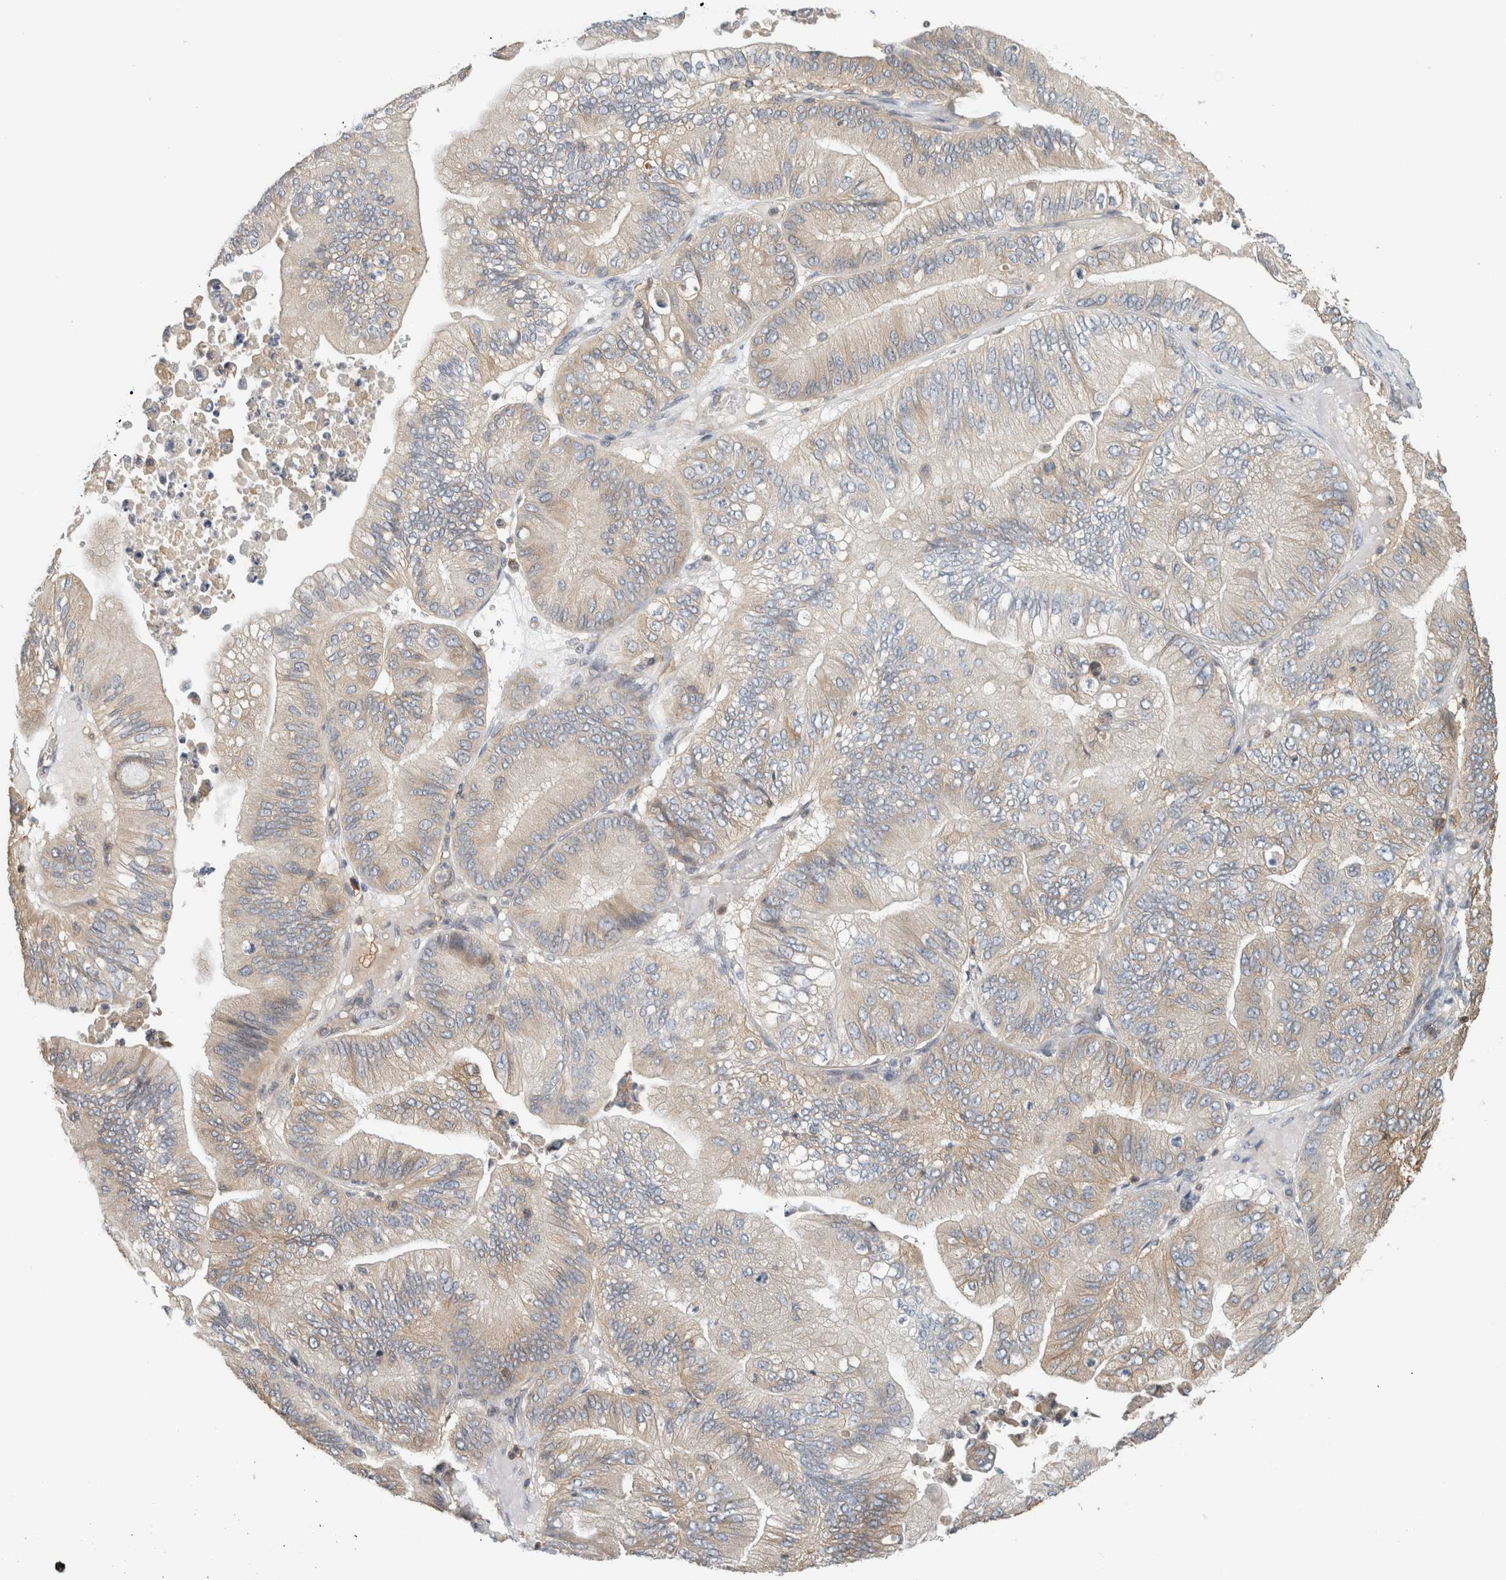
{"staining": {"intensity": "weak", "quantity": "<25%", "location": "cytoplasmic/membranous"}, "tissue": "ovarian cancer", "cell_type": "Tumor cells", "image_type": "cancer", "snomed": [{"axis": "morphology", "description": "Cystadenocarcinoma, mucinous, NOS"}, {"axis": "topography", "description": "Ovary"}], "caption": "Immunohistochemistry image of human ovarian mucinous cystadenocarcinoma stained for a protein (brown), which shows no expression in tumor cells.", "gene": "PFDN4", "patient": {"sex": "female", "age": 61}}